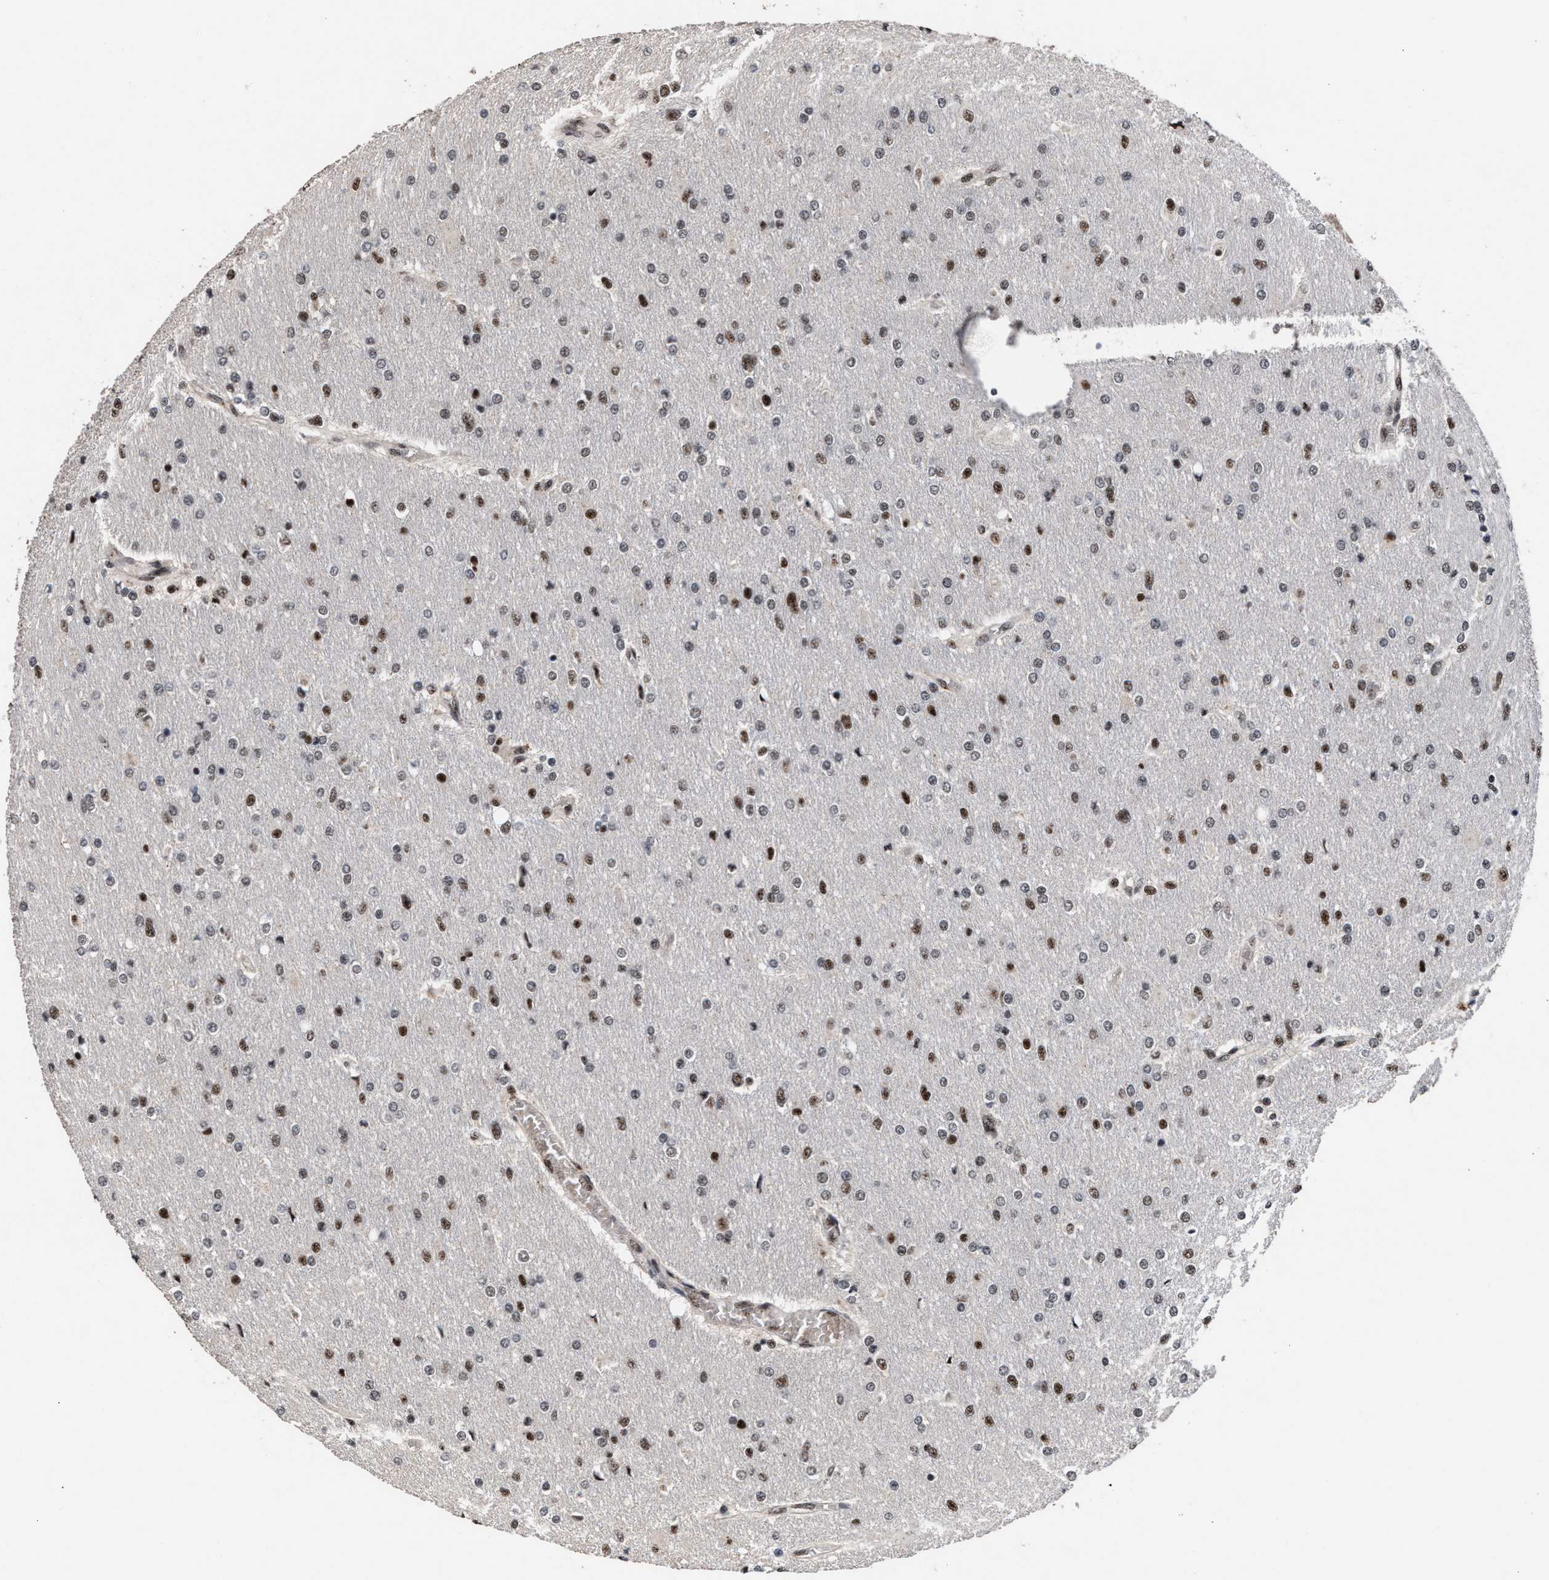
{"staining": {"intensity": "strong", "quantity": "25%-75%", "location": "nuclear"}, "tissue": "glioma", "cell_type": "Tumor cells", "image_type": "cancer", "snomed": [{"axis": "morphology", "description": "Glioma, malignant, High grade"}, {"axis": "topography", "description": "Cerebral cortex"}], "caption": "Strong nuclear expression for a protein is identified in approximately 25%-75% of tumor cells of high-grade glioma (malignant) using IHC.", "gene": "EIF4A3", "patient": {"sex": "female", "age": 36}}